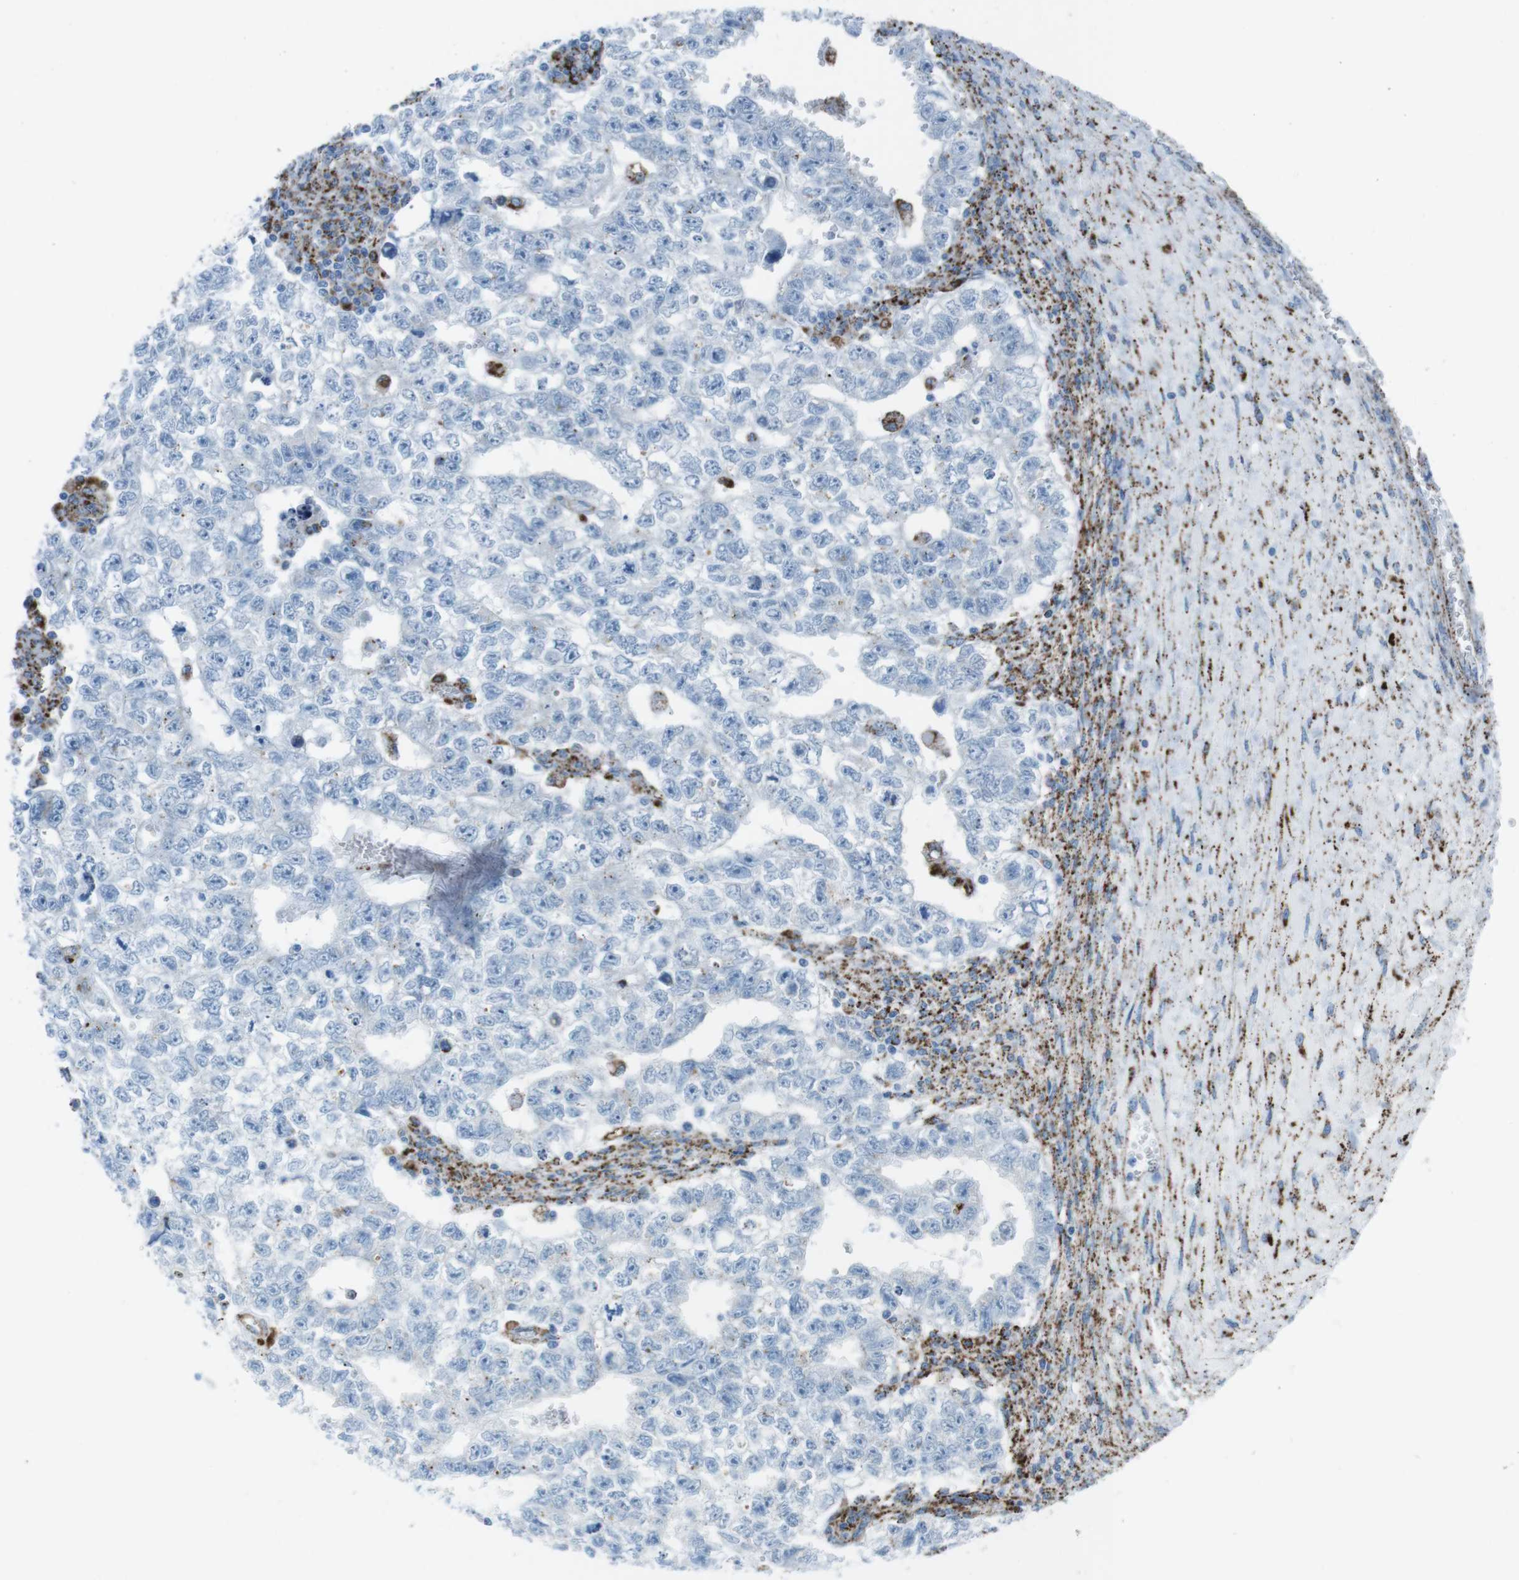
{"staining": {"intensity": "negative", "quantity": "none", "location": "none"}, "tissue": "testis cancer", "cell_type": "Tumor cells", "image_type": "cancer", "snomed": [{"axis": "morphology", "description": "Seminoma, NOS"}, {"axis": "morphology", "description": "Carcinoma, Embryonal, NOS"}, {"axis": "topography", "description": "Testis"}], "caption": "Immunohistochemical staining of human testis cancer (embryonal carcinoma) displays no significant staining in tumor cells.", "gene": "SCARB2", "patient": {"sex": "male", "age": 38}}